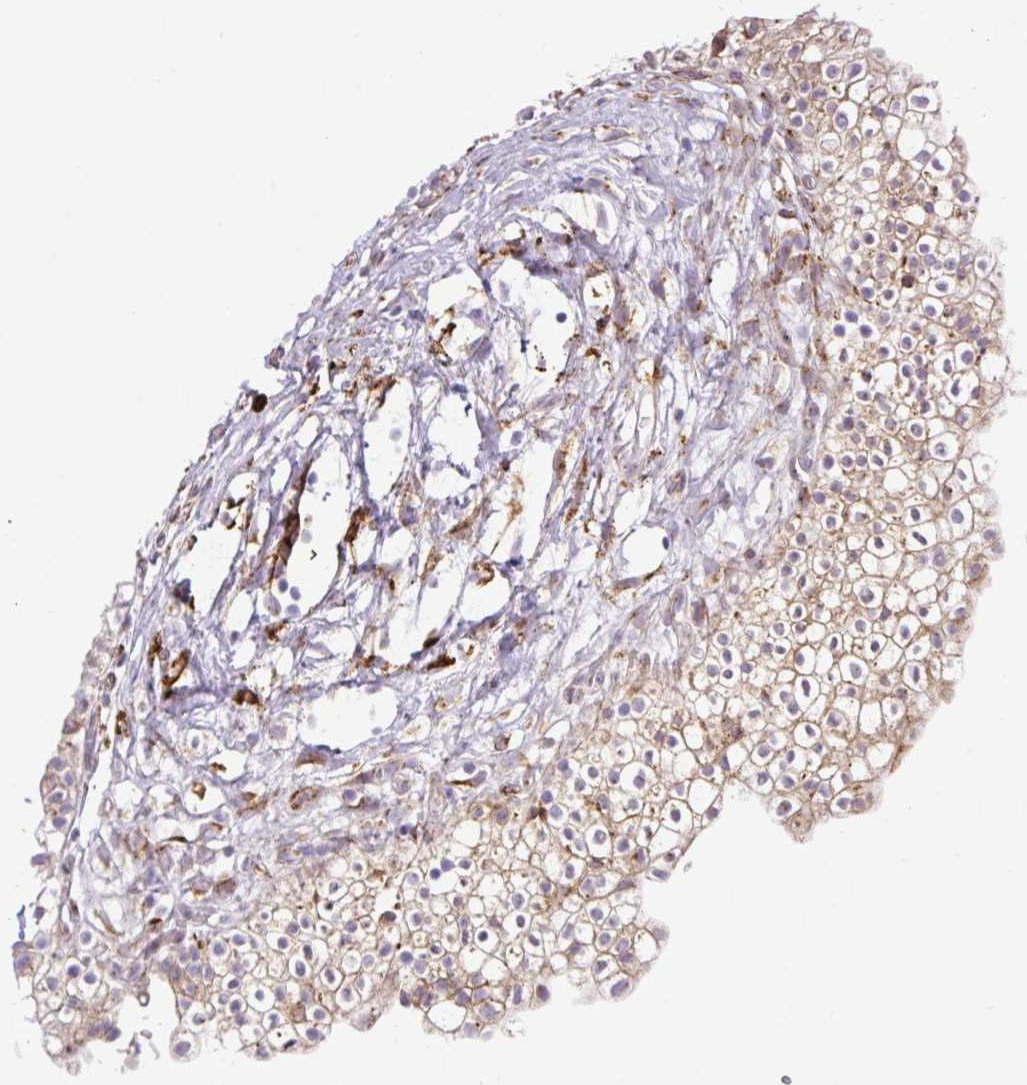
{"staining": {"intensity": "strong", "quantity": "25%-75%", "location": "cytoplasmic/membranous"}, "tissue": "urinary bladder", "cell_type": "Urothelial cells", "image_type": "normal", "snomed": [{"axis": "morphology", "description": "Normal tissue, NOS"}, {"axis": "topography", "description": "Urinary bladder"}, {"axis": "topography", "description": "Peripheral nerve tissue"}], "caption": "High-magnification brightfield microscopy of normal urinary bladder stained with DAB (3,3'-diaminobenzidine) (brown) and counterstained with hematoxylin (blue). urothelial cells exhibit strong cytoplasmic/membranous expression is present in approximately25%-75% of cells.", "gene": "RAB30", "patient": {"sex": "male", "age": 55}}